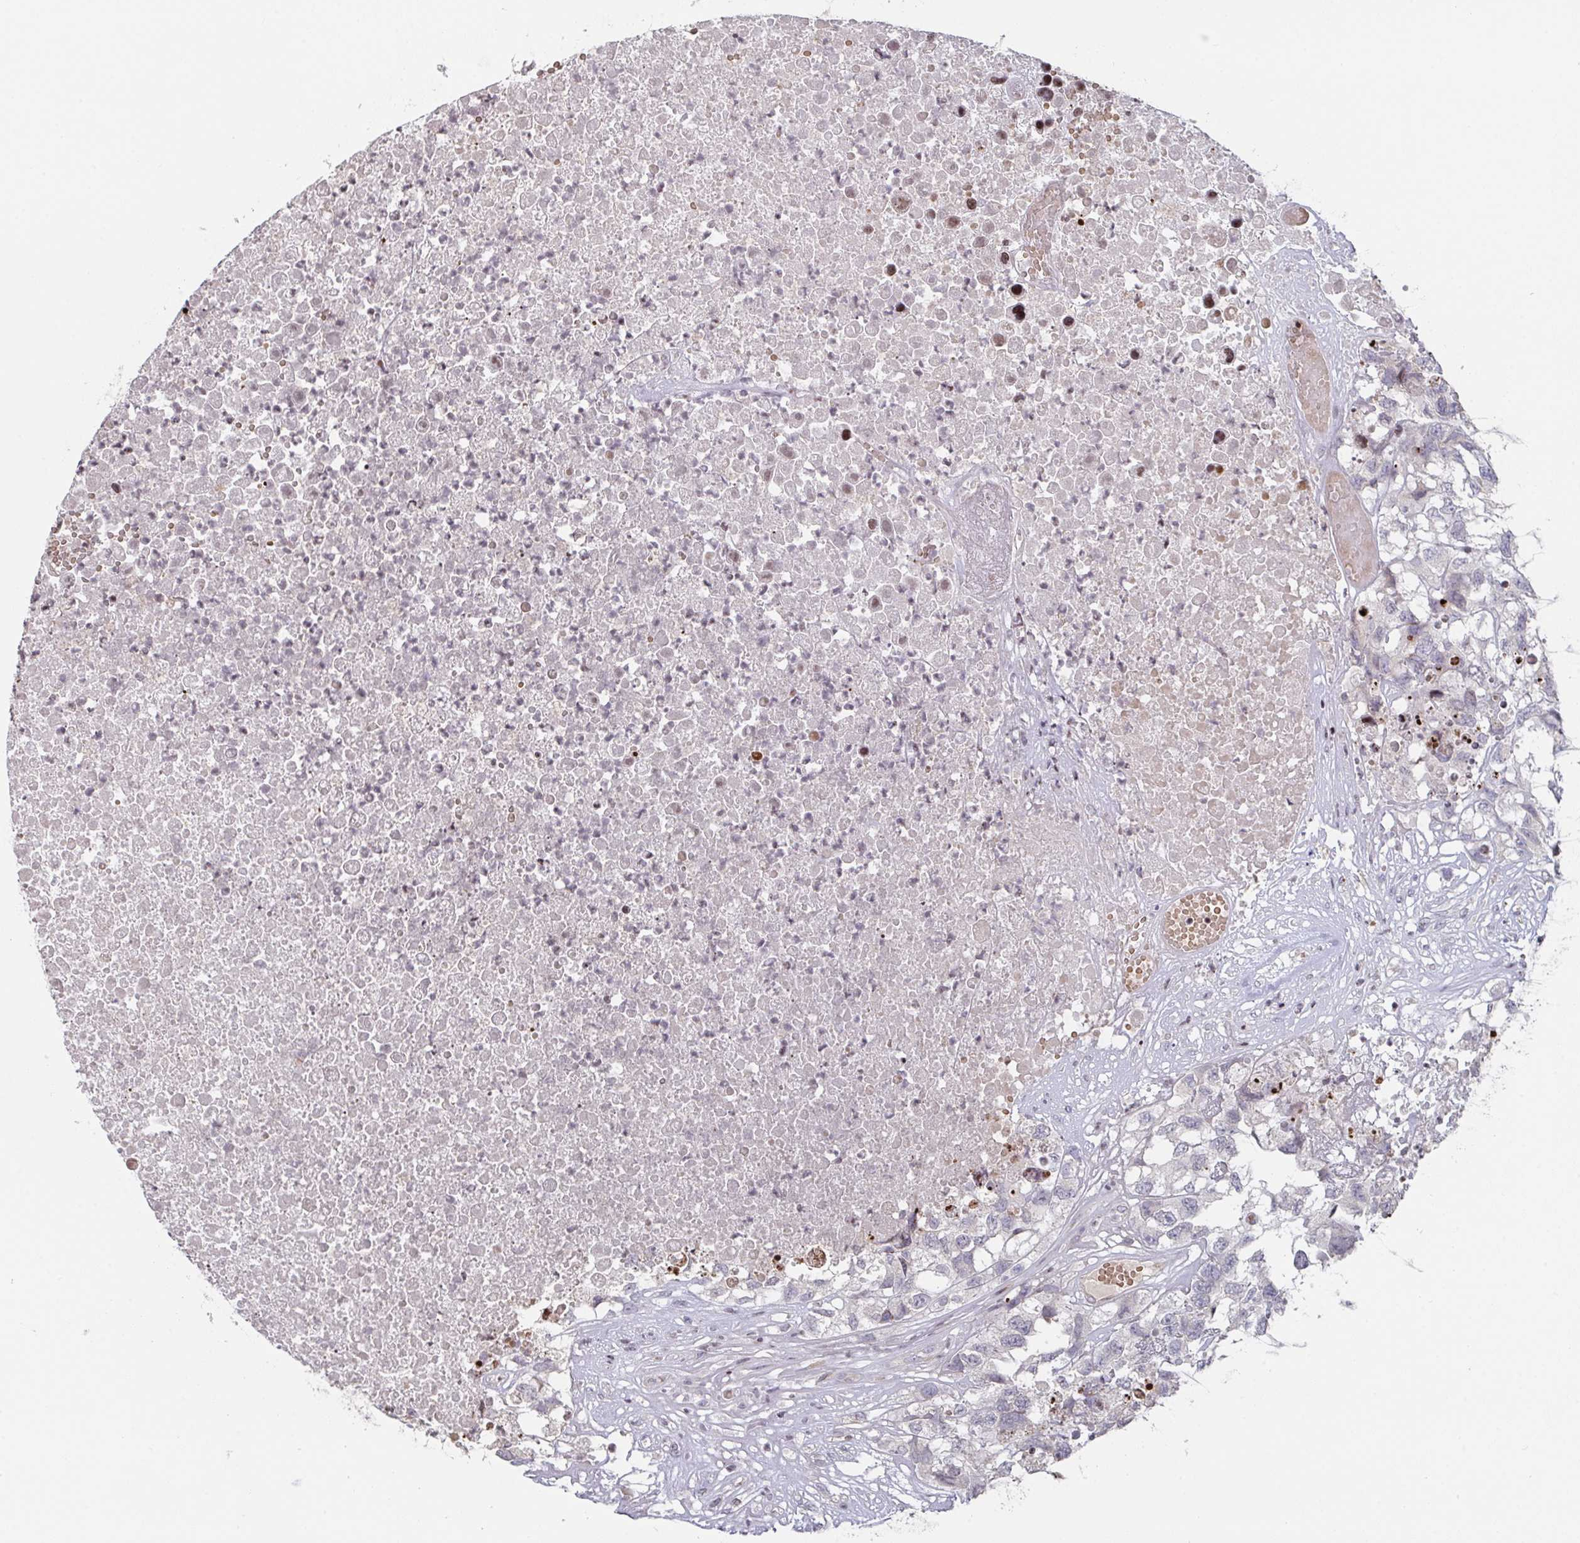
{"staining": {"intensity": "negative", "quantity": "none", "location": "none"}, "tissue": "testis cancer", "cell_type": "Tumor cells", "image_type": "cancer", "snomed": [{"axis": "morphology", "description": "Carcinoma, Embryonal, NOS"}, {"axis": "topography", "description": "Testis"}], "caption": "Testis embryonal carcinoma was stained to show a protein in brown. There is no significant staining in tumor cells.", "gene": "PCDHB8", "patient": {"sex": "male", "age": 83}}